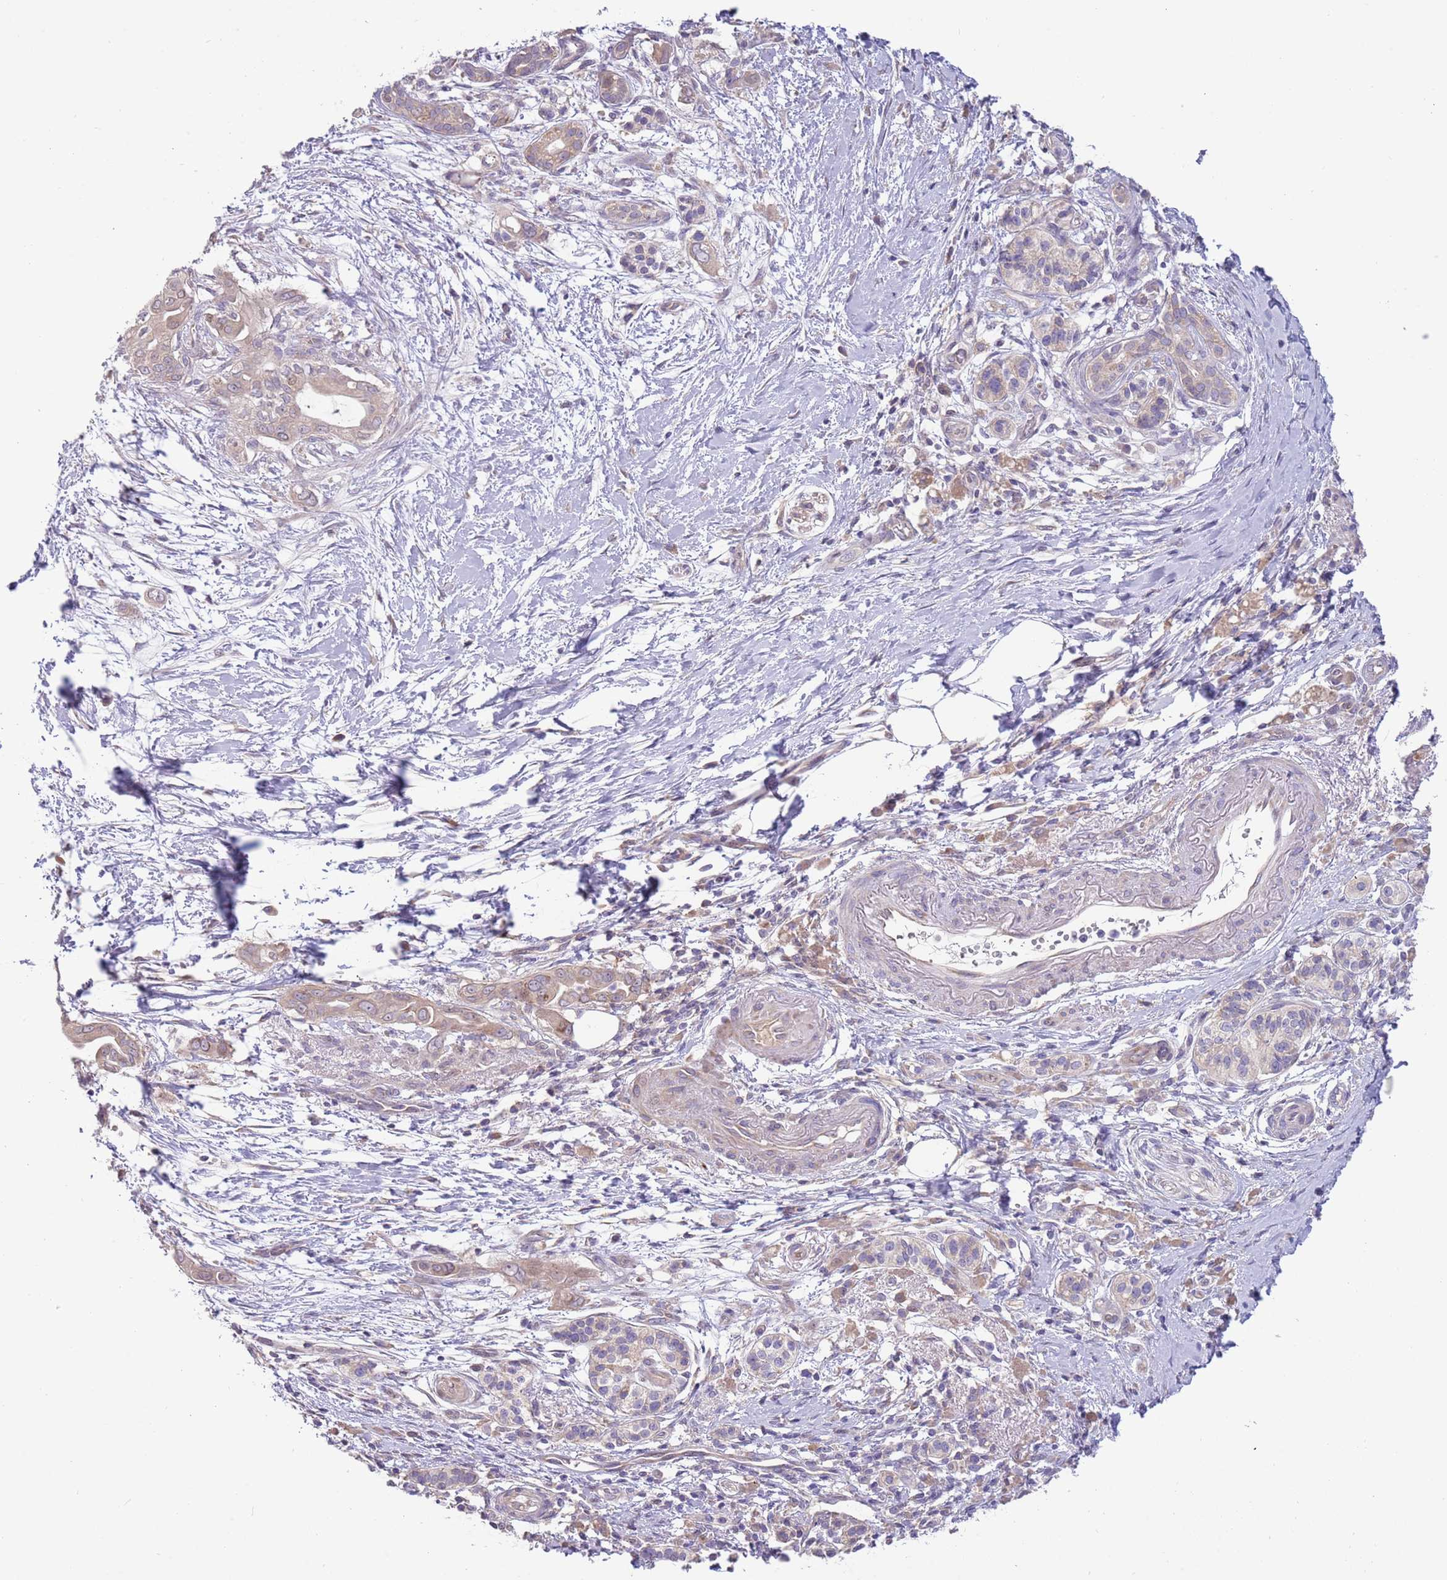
{"staining": {"intensity": "weak", "quantity": ">75%", "location": "cytoplasmic/membranous"}, "tissue": "pancreatic cancer", "cell_type": "Tumor cells", "image_type": "cancer", "snomed": [{"axis": "morphology", "description": "Adenocarcinoma, NOS"}, {"axis": "topography", "description": "Pancreas"}], "caption": "Pancreatic cancer stained with a brown dye demonstrates weak cytoplasmic/membranous positive staining in about >75% of tumor cells.", "gene": "CABYR", "patient": {"sex": "male", "age": 71}}